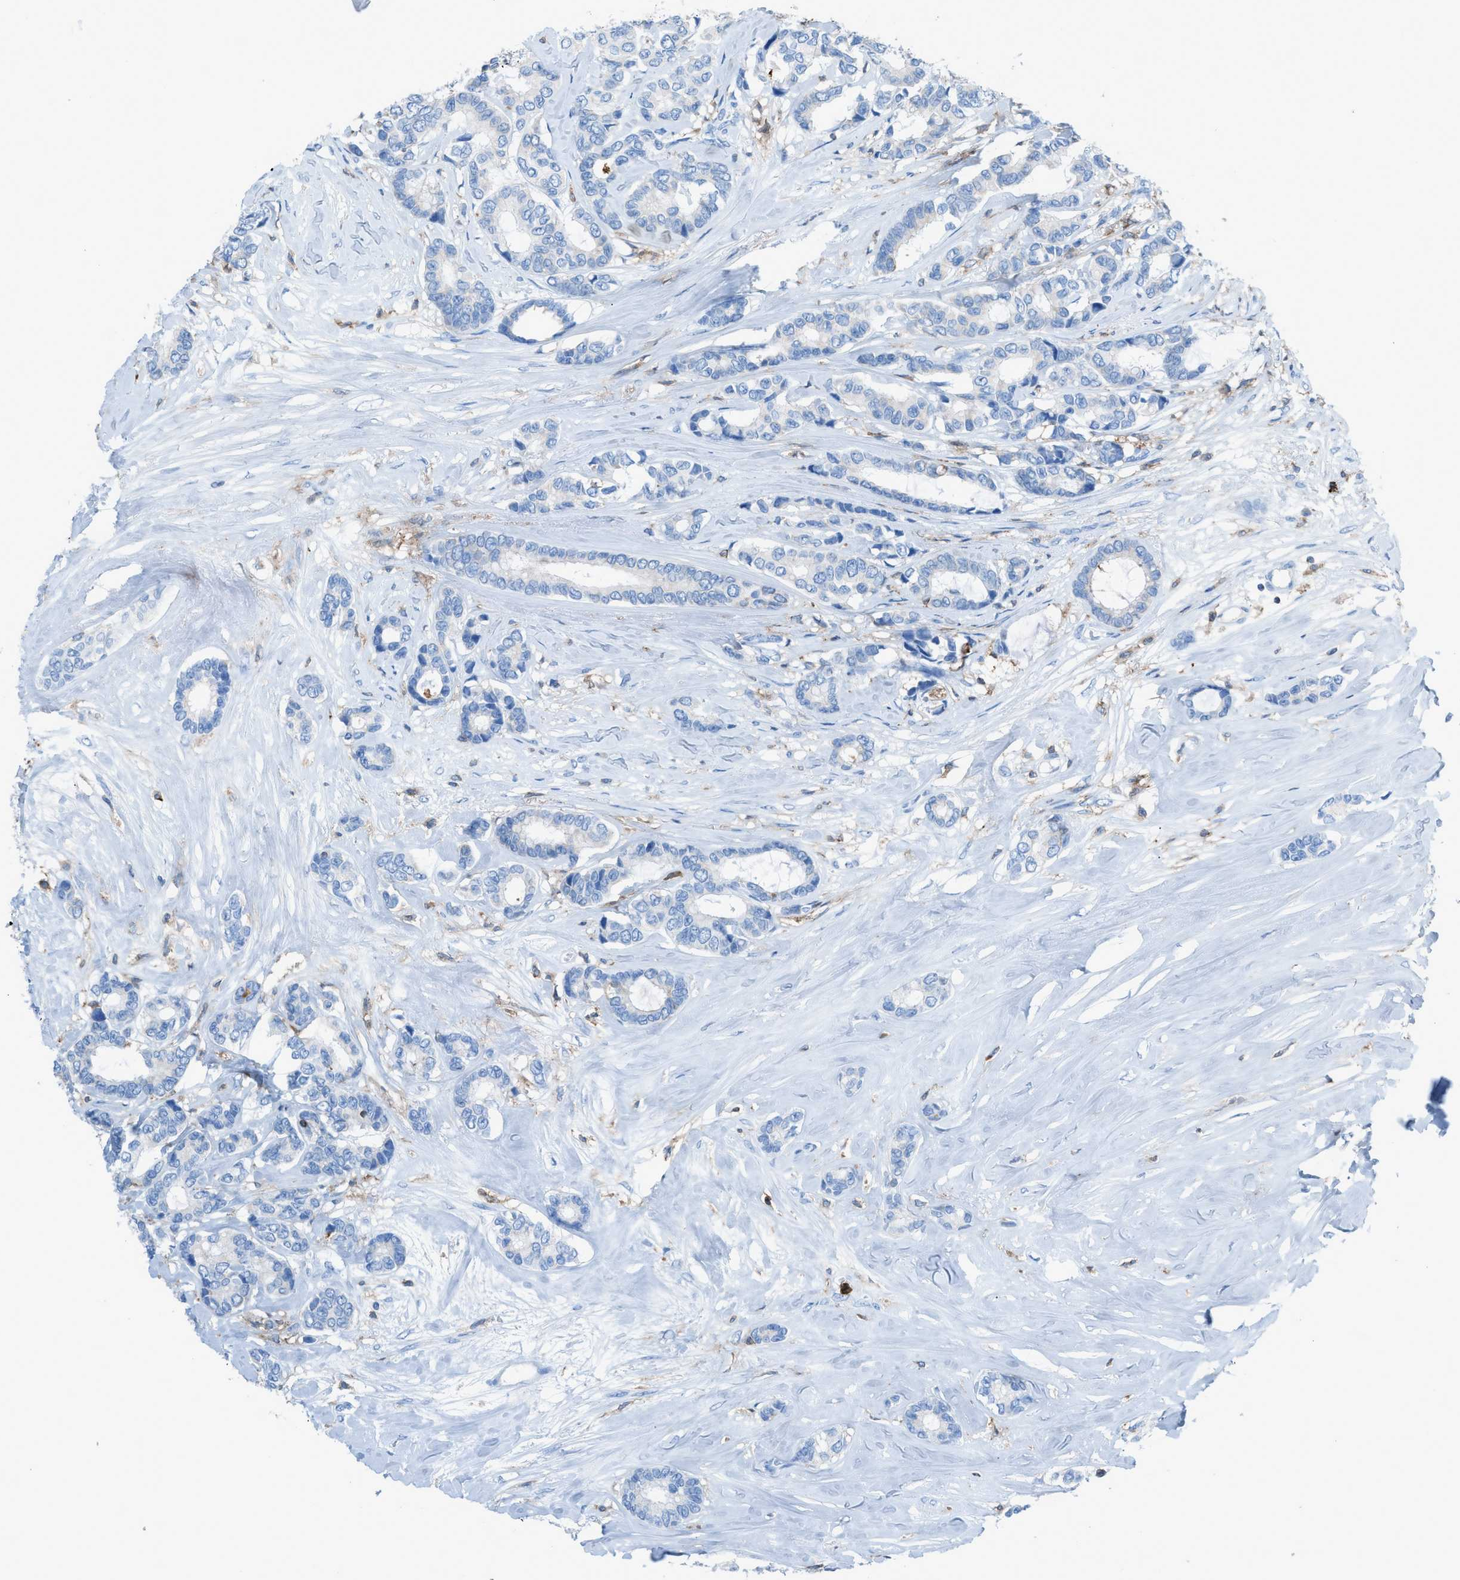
{"staining": {"intensity": "negative", "quantity": "none", "location": "none"}, "tissue": "breast cancer", "cell_type": "Tumor cells", "image_type": "cancer", "snomed": [{"axis": "morphology", "description": "Duct carcinoma"}, {"axis": "topography", "description": "Breast"}], "caption": "Immunohistochemistry (IHC) photomicrograph of breast cancer (invasive ductal carcinoma) stained for a protein (brown), which displays no positivity in tumor cells.", "gene": "ITGB2", "patient": {"sex": "female", "age": 87}}